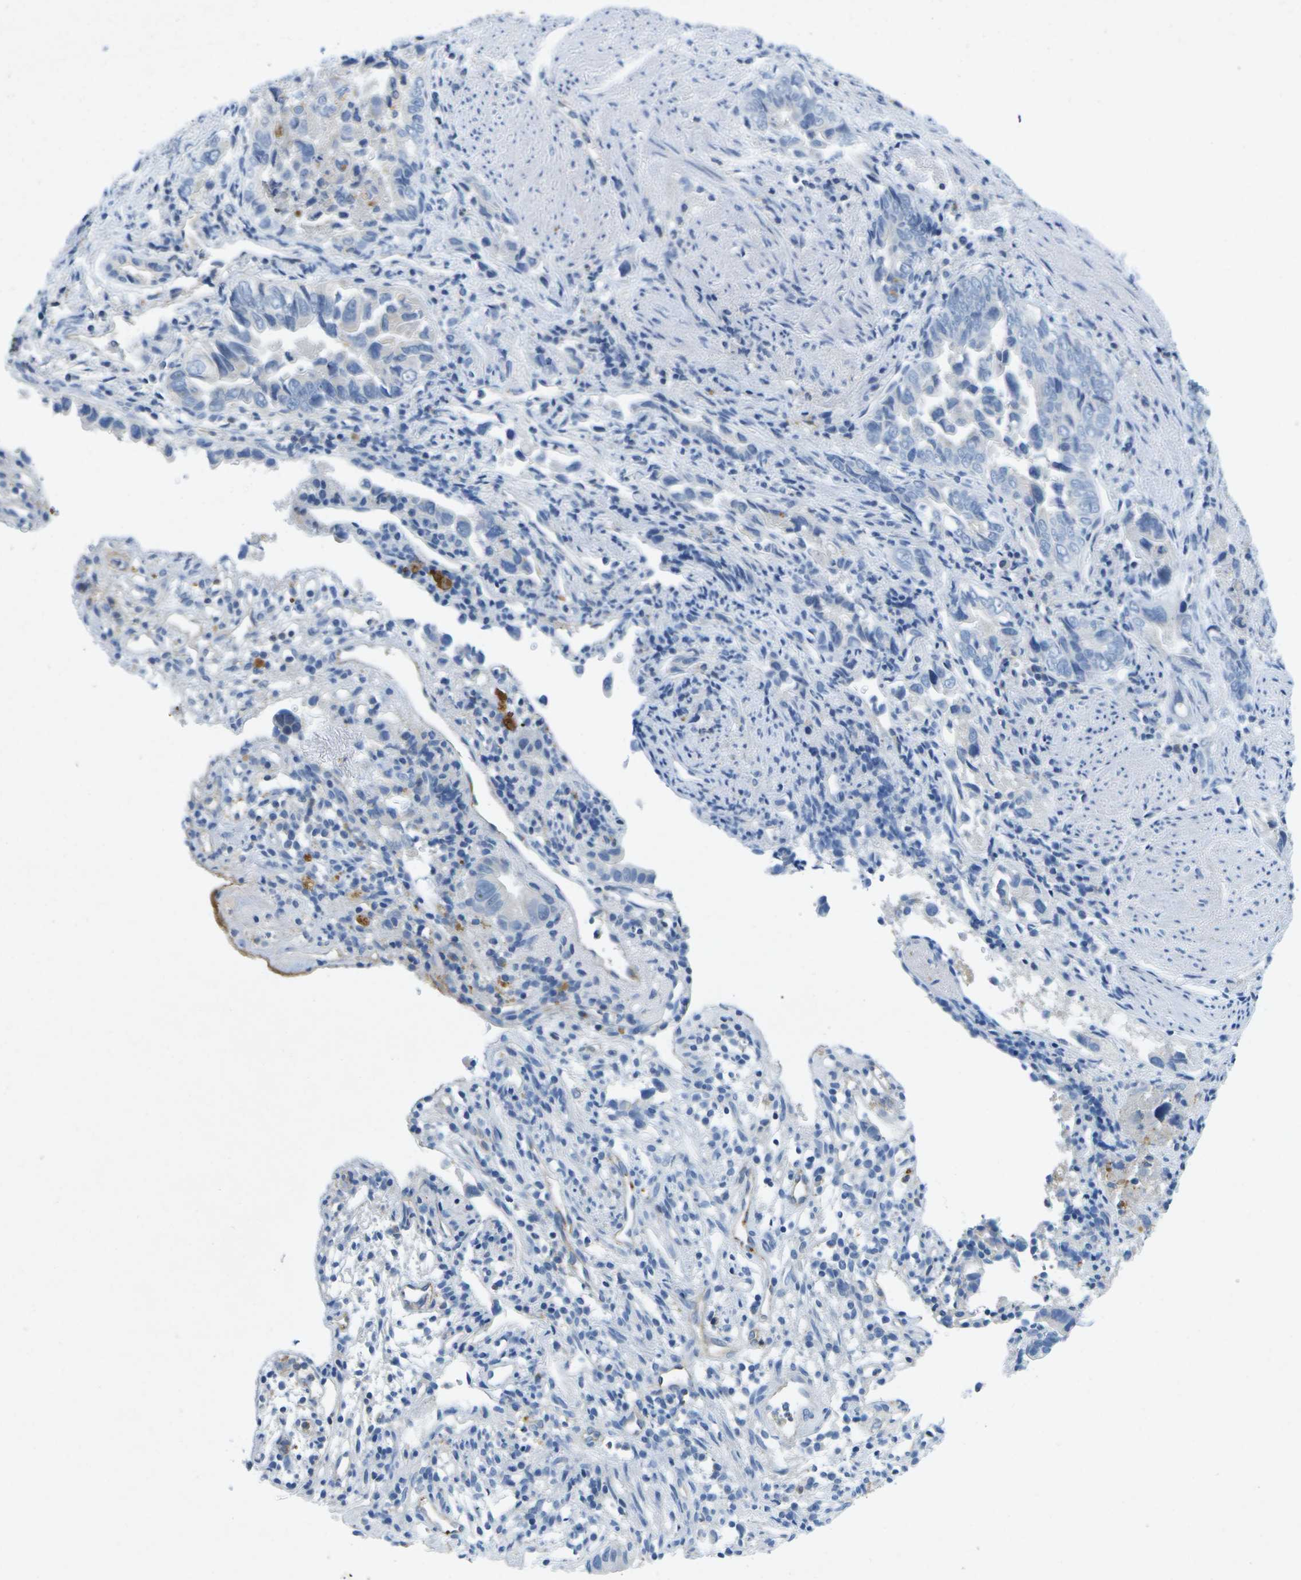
{"staining": {"intensity": "negative", "quantity": "none", "location": "none"}, "tissue": "liver cancer", "cell_type": "Tumor cells", "image_type": "cancer", "snomed": [{"axis": "morphology", "description": "Cholangiocarcinoma"}, {"axis": "topography", "description": "Liver"}], "caption": "Cholangiocarcinoma (liver) stained for a protein using immunohistochemistry reveals no staining tumor cells.", "gene": "LIPG", "patient": {"sex": "female", "age": 79}}